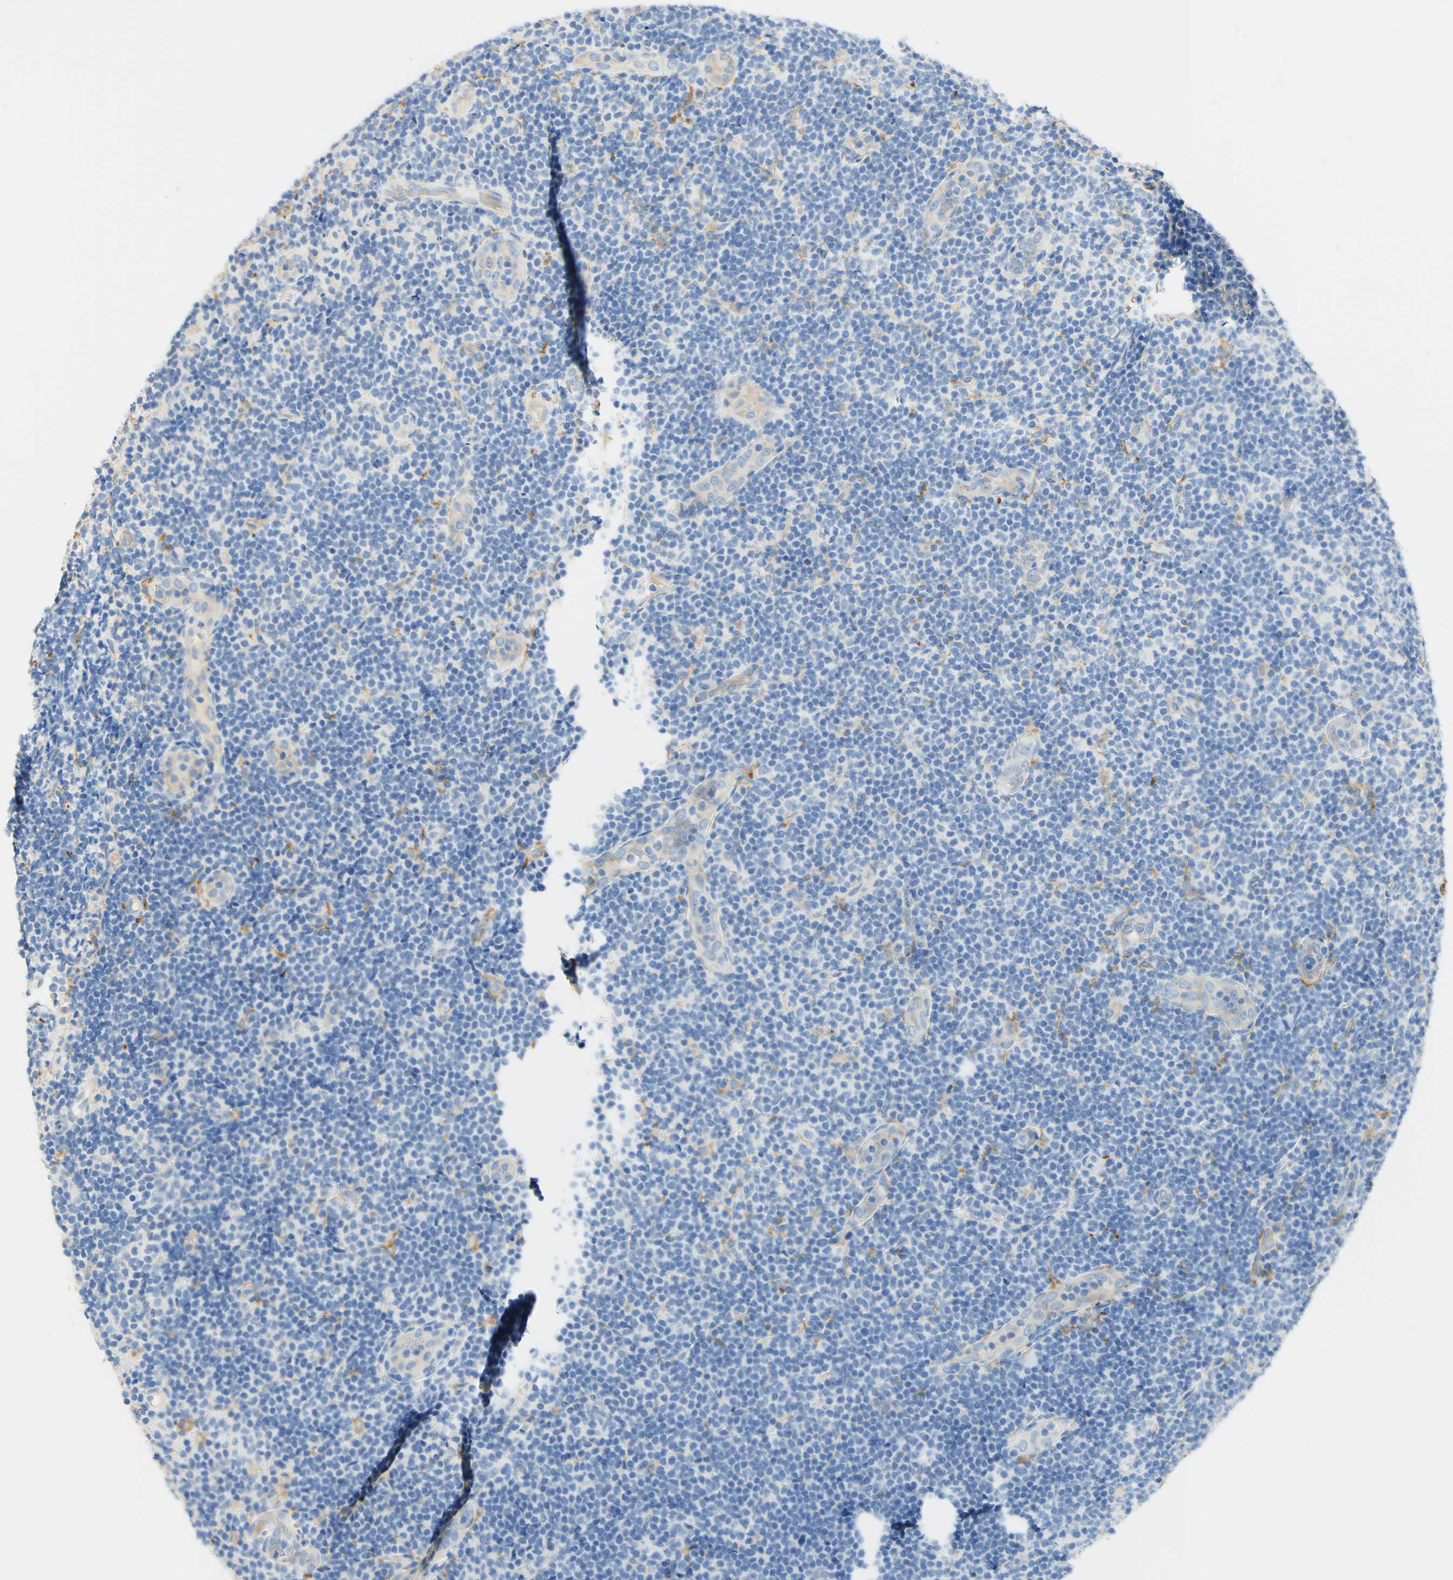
{"staining": {"intensity": "negative", "quantity": "none", "location": "none"}, "tissue": "lymphoma", "cell_type": "Tumor cells", "image_type": "cancer", "snomed": [{"axis": "morphology", "description": "Malignant lymphoma, non-Hodgkin's type, Low grade"}, {"axis": "topography", "description": "Lymph node"}], "caption": "Human lymphoma stained for a protein using IHC shows no staining in tumor cells.", "gene": "FCGRT", "patient": {"sex": "male", "age": 83}}